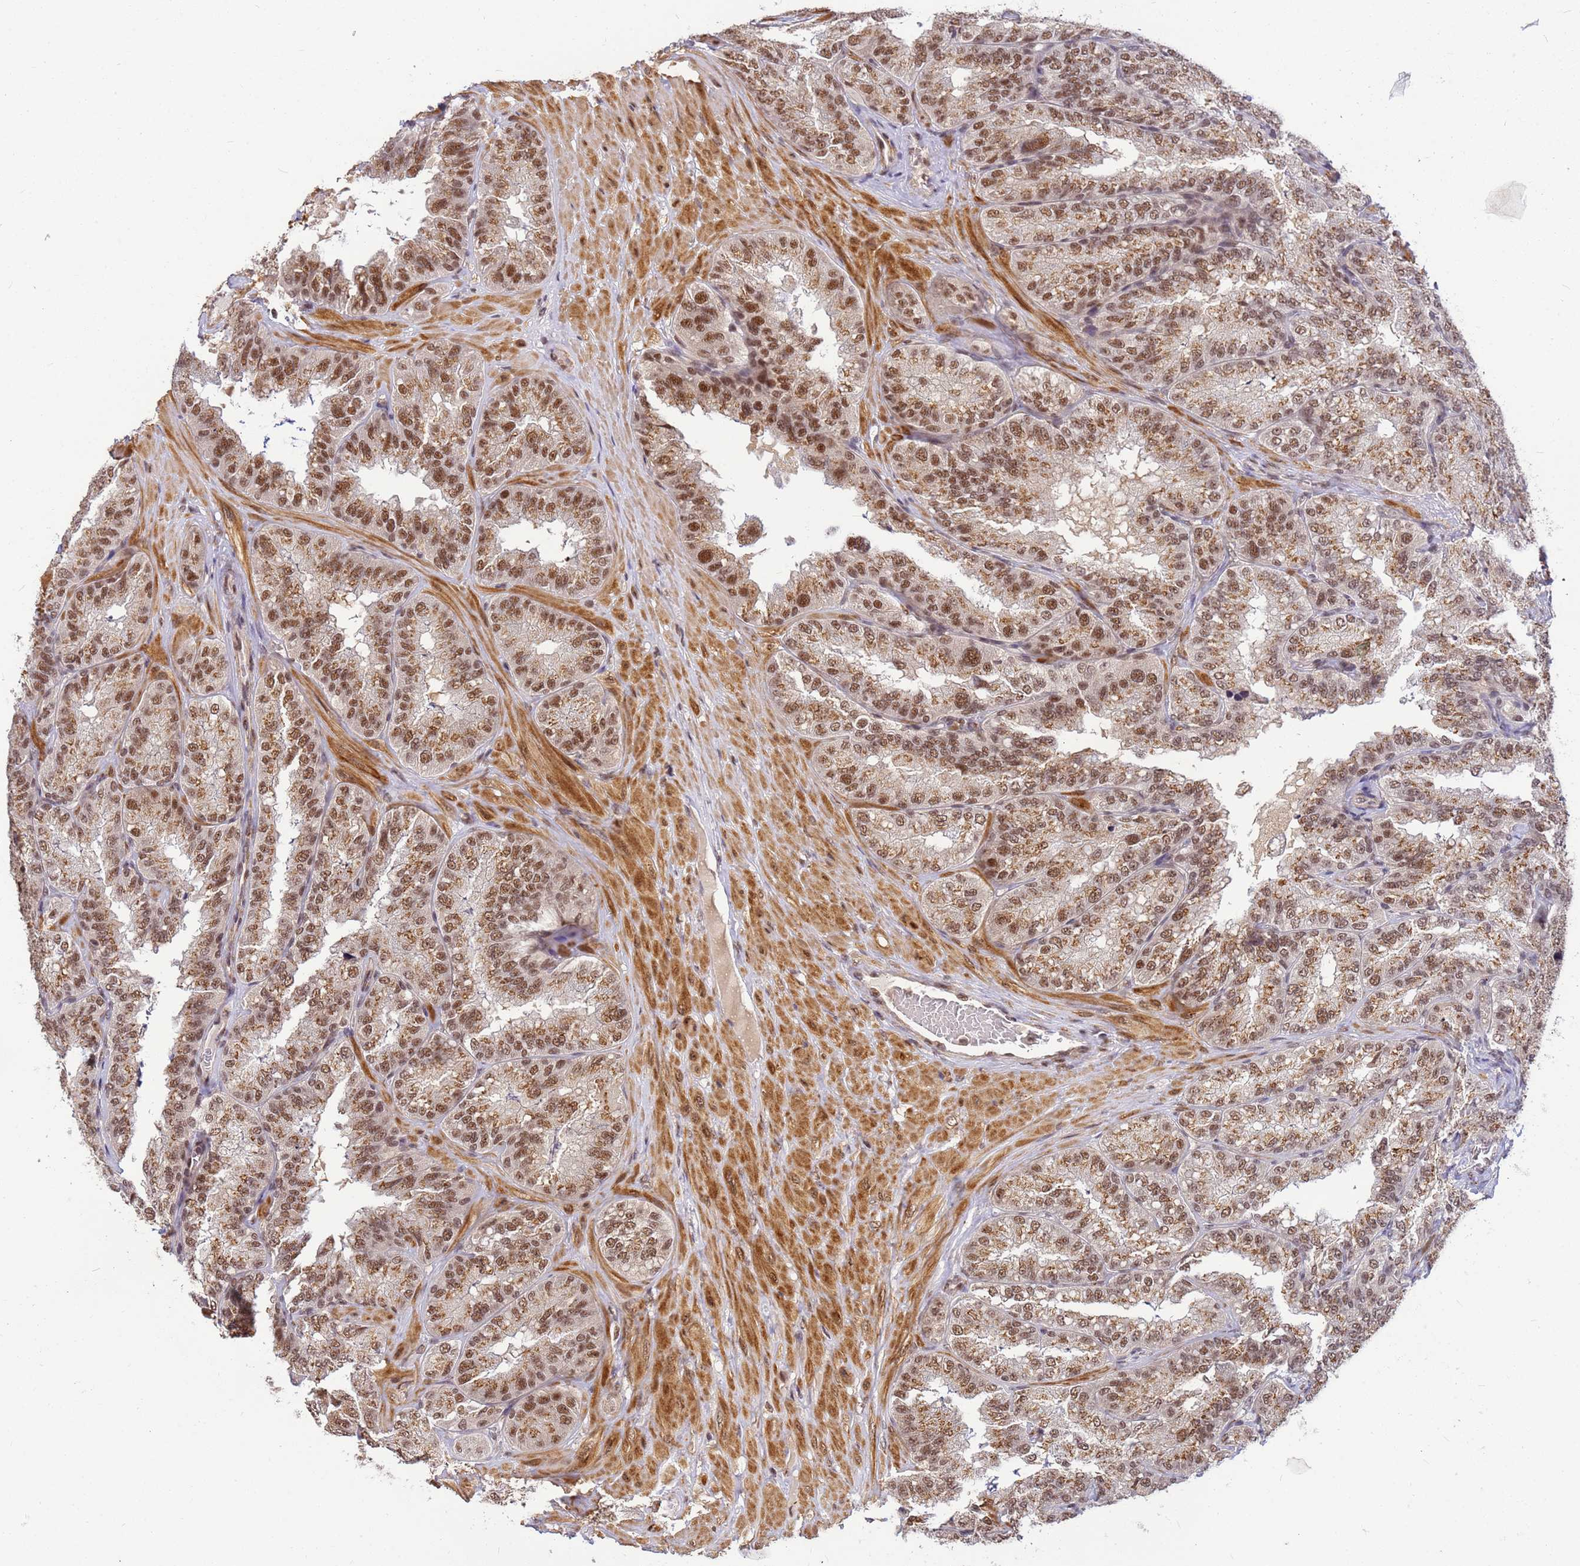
{"staining": {"intensity": "moderate", "quantity": ">75%", "location": "cytoplasmic/membranous,nuclear"}, "tissue": "seminal vesicle", "cell_type": "Glandular cells", "image_type": "normal", "snomed": [{"axis": "morphology", "description": "Normal tissue, NOS"}, {"axis": "topography", "description": "Seminal veicle"}], "caption": "High-magnification brightfield microscopy of unremarkable seminal vesicle stained with DAB (brown) and counterstained with hematoxylin (blue). glandular cells exhibit moderate cytoplasmic/membranous,nuclear positivity is present in approximately>75% of cells.", "gene": "NCBP2", "patient": {"sex": "male", "age": 58}}